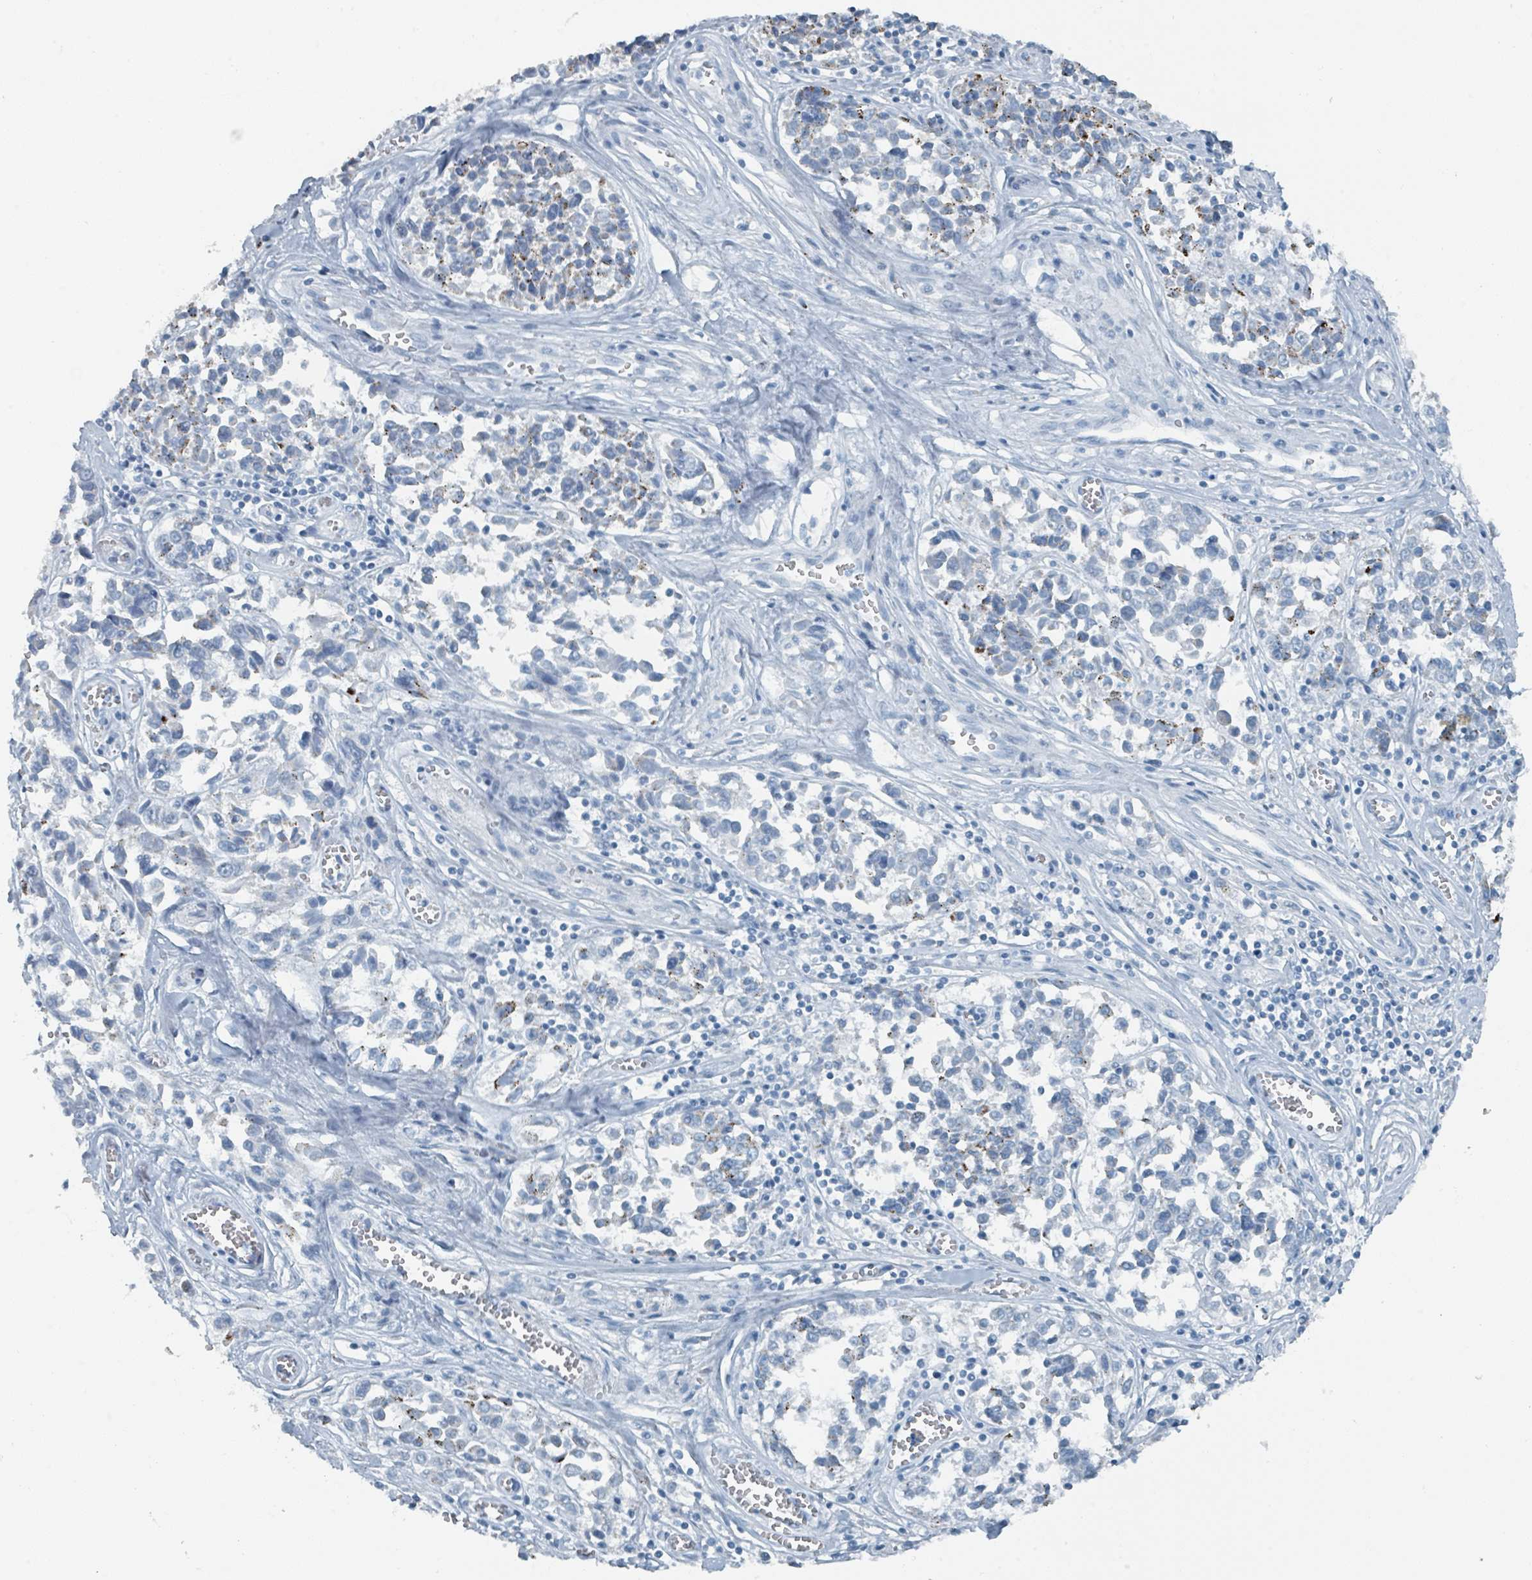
{"staining": {"intensity": "negative", "quantity": "none", "location": "none"}, "tissue": "melanoma", "cell_type": "Tumor cells", "image_type": "cancer", "snomed": [{"axis": "morphology", "description": "Malignant melanoma, NOS"}, {"axis": "topography", "description": "Skin"}], "caption": "IHC of melanoma exhibits no expression in tumor cells.", "gene": "GAMT", "patient": {"sex": "female", "age": 64}}